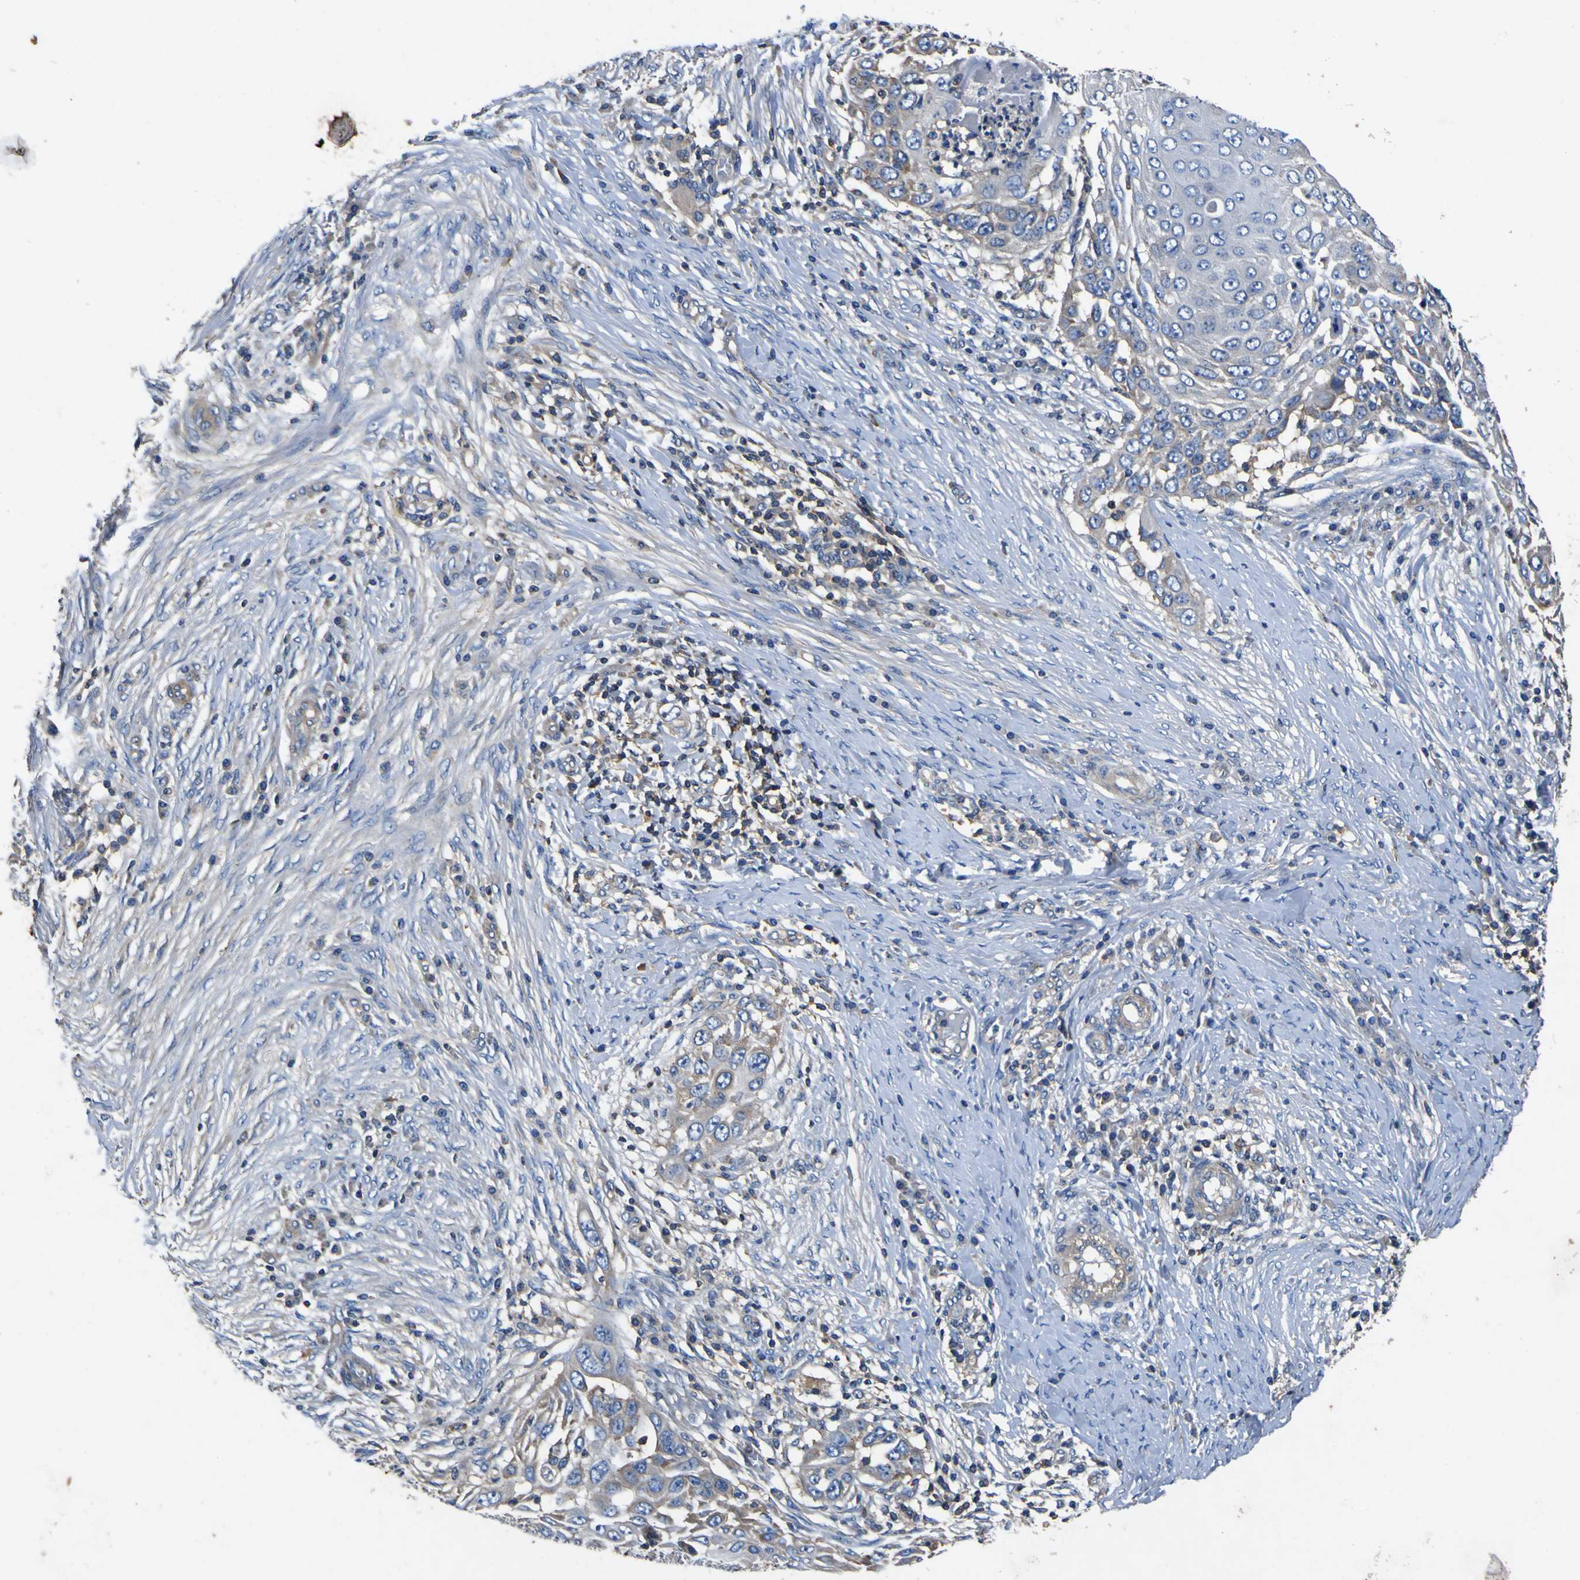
{"staining": {"intensity": "weak", "quantity": ">75%", "location": "cytoplasmic/membranous"}, "tissue": "skin cancer", "cell_type": "Tumor cells", "image_type": "cancer", "snomed": [{"axis": "morphology", "description": "Squamous cell carcinoma, NOS"}, {"axis": "topography", "description": "Skin"}], "caption": "Skin squamous cell carcinoma stained with immunohistochemistry shows weak cytoplasmic/membranous positivity in approximately >75% of tumor cells.", "gene": "CNR2", "patient": {"sex": "female", "age": 44}}